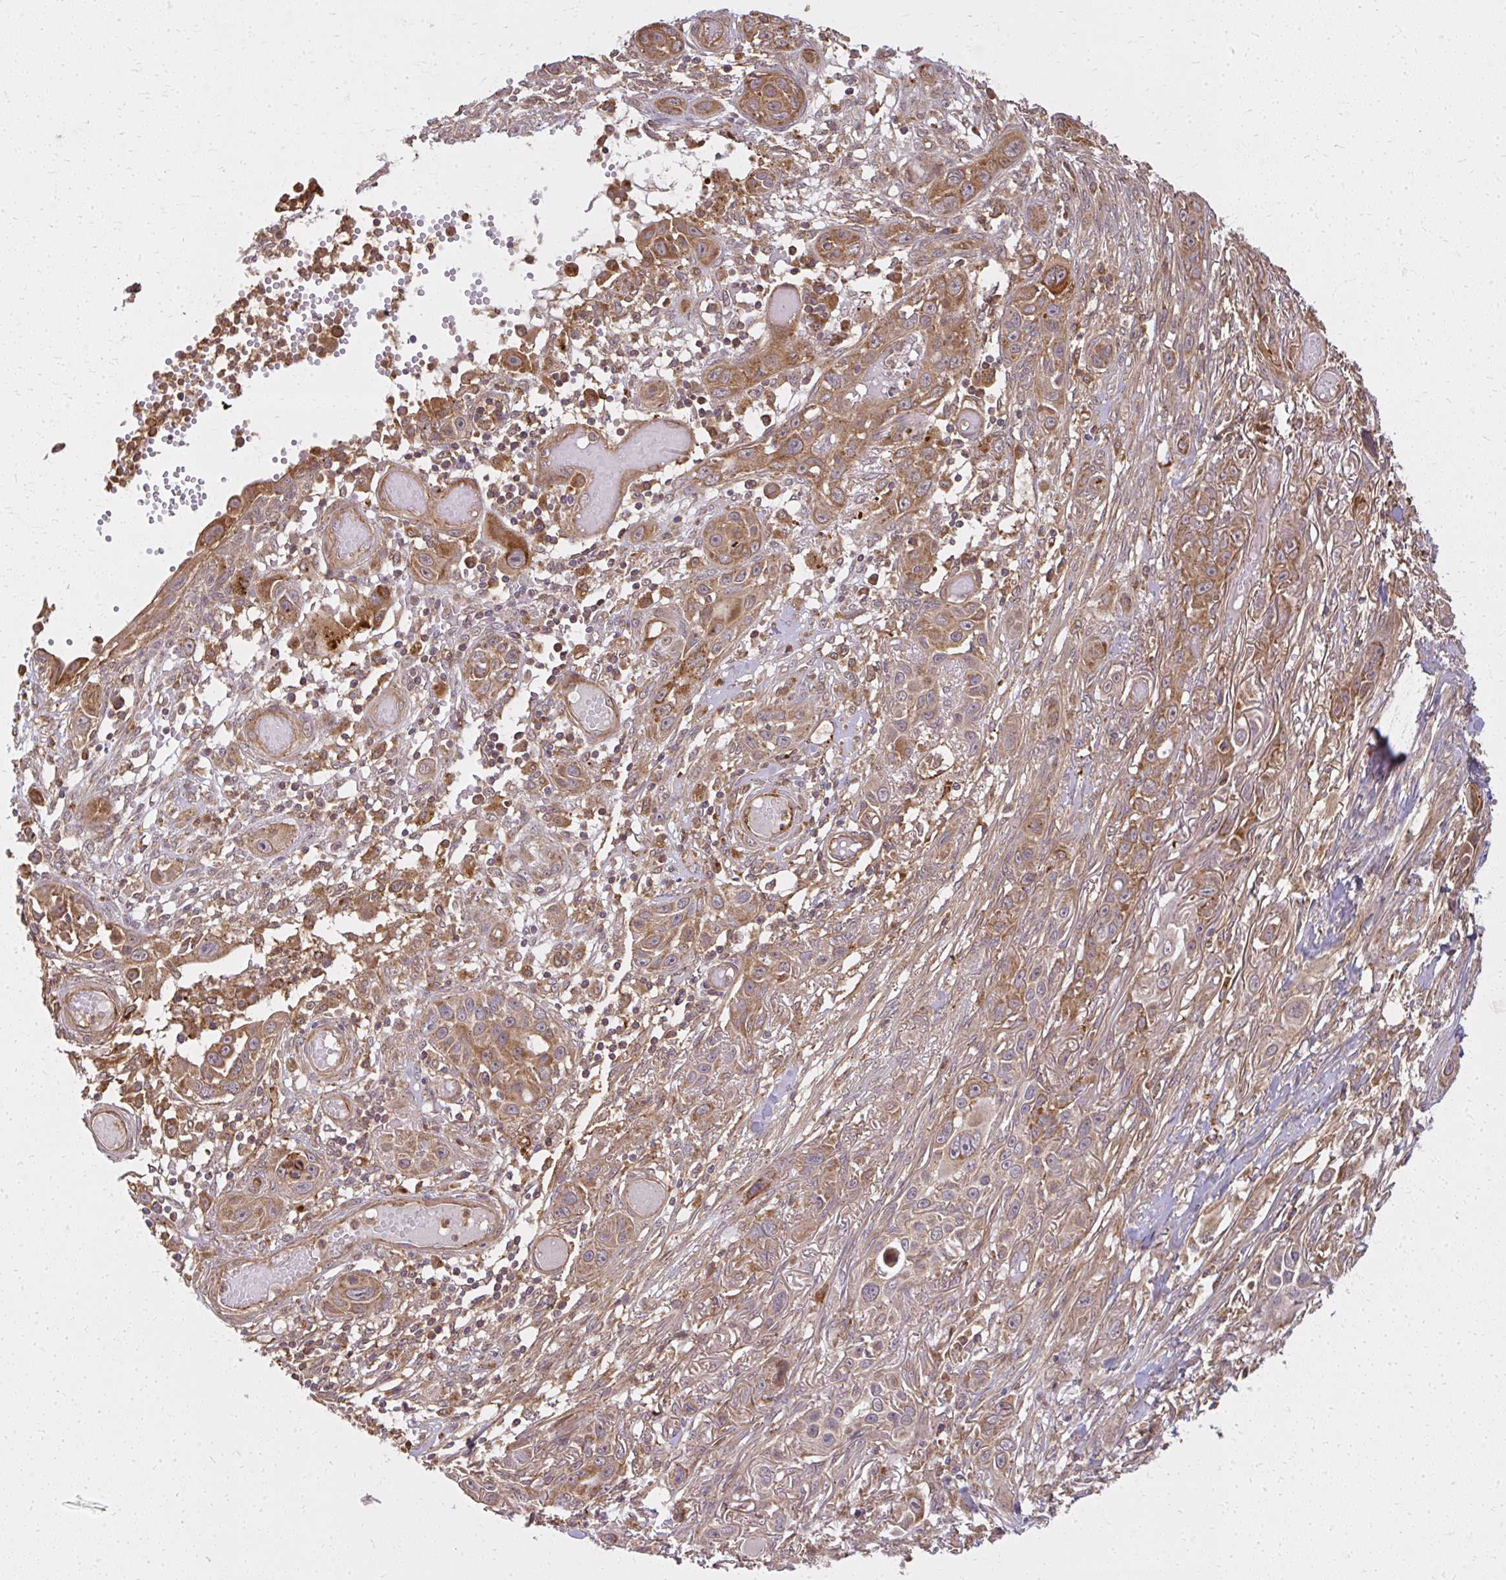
{"staining": {"intensity": "moderate", "quantity": ">75%", "location": "cytoplasmic/membranous"}, "tissue": "skin cancer", "cell_type": "Tumor cells", "image_type": "cancer", "snomed": [{"axis": "morphology", "description": "Squamous cell carcinoma, NOS"}, {"axis": "topography", "description": "Skin"}], "caption": "High-magnification brightfield microscopy of skin cancer stained with DAB (3,3'-diaminobenzidine) (brown) and counterstained with hematoxylin (blue). tumor cells exhibit moderate cytoplasmic/membranous positivity is appreciated in about>75% of cells.", "gene": "GNS", "patient": {"sex": "female", "age": 69}}